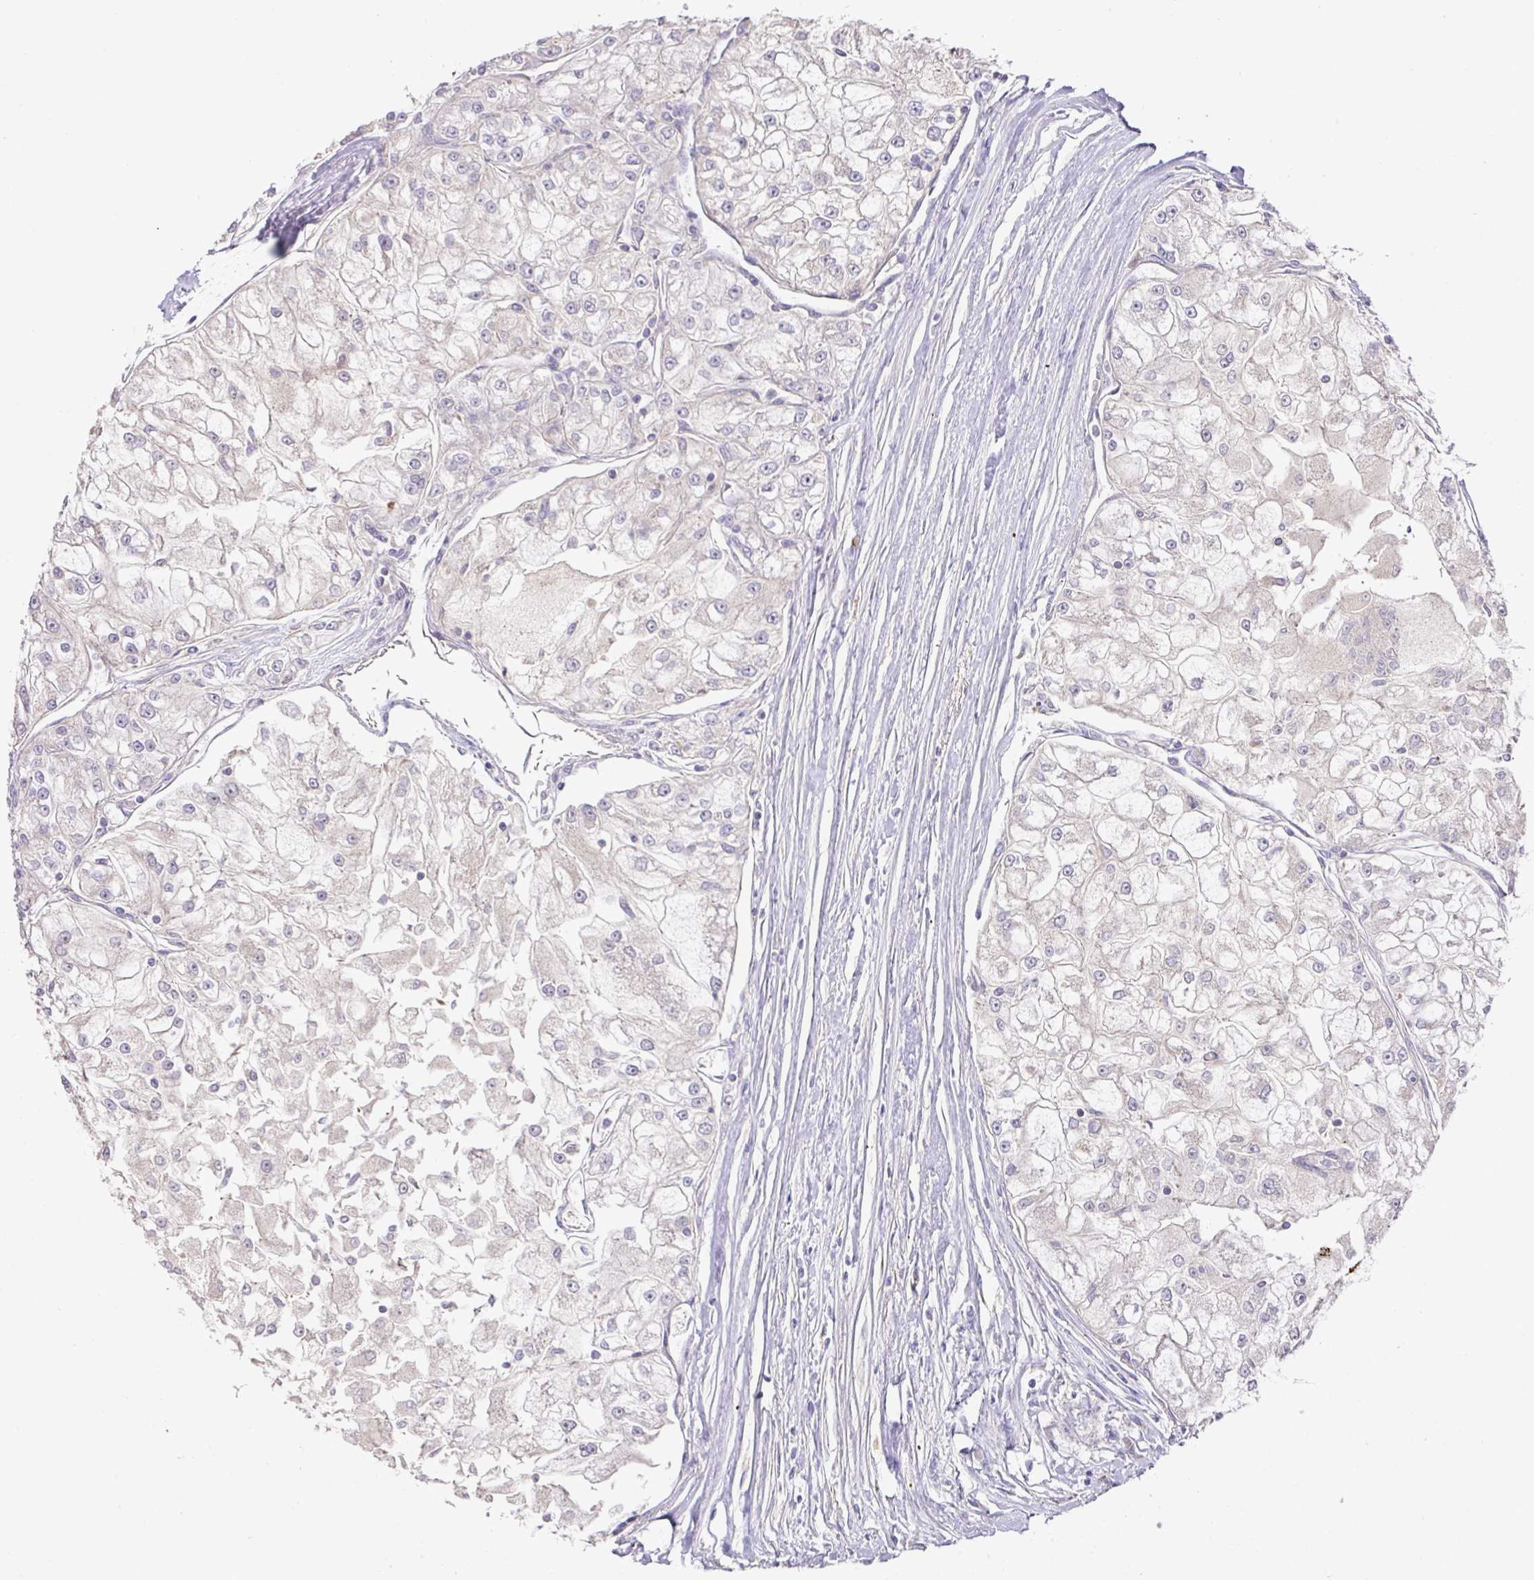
{"staining": {"intensity": "negative", "quantity": "none", "location": "none"}, "tissue": "renal cancer", "cell_type": "Tumor cells", "image_type": "cancer", "snomed": [{"axis": "morphology", "description": "Adenocarcinoma, NOS"}, {"axis": "topography", "description": "Kidney"}], "caption": "This image is of renal cancer (adenocarcinoma) stained with immunohistochemistry (IHC) to label a protein in brown with the nuclei are counter-stained blue. There is no staining in tumor cells. (DAB immunohistochemistry (IHC), high magnification).", "gene": "TARM1", "patient": {"sex": "female", "age": 72}}